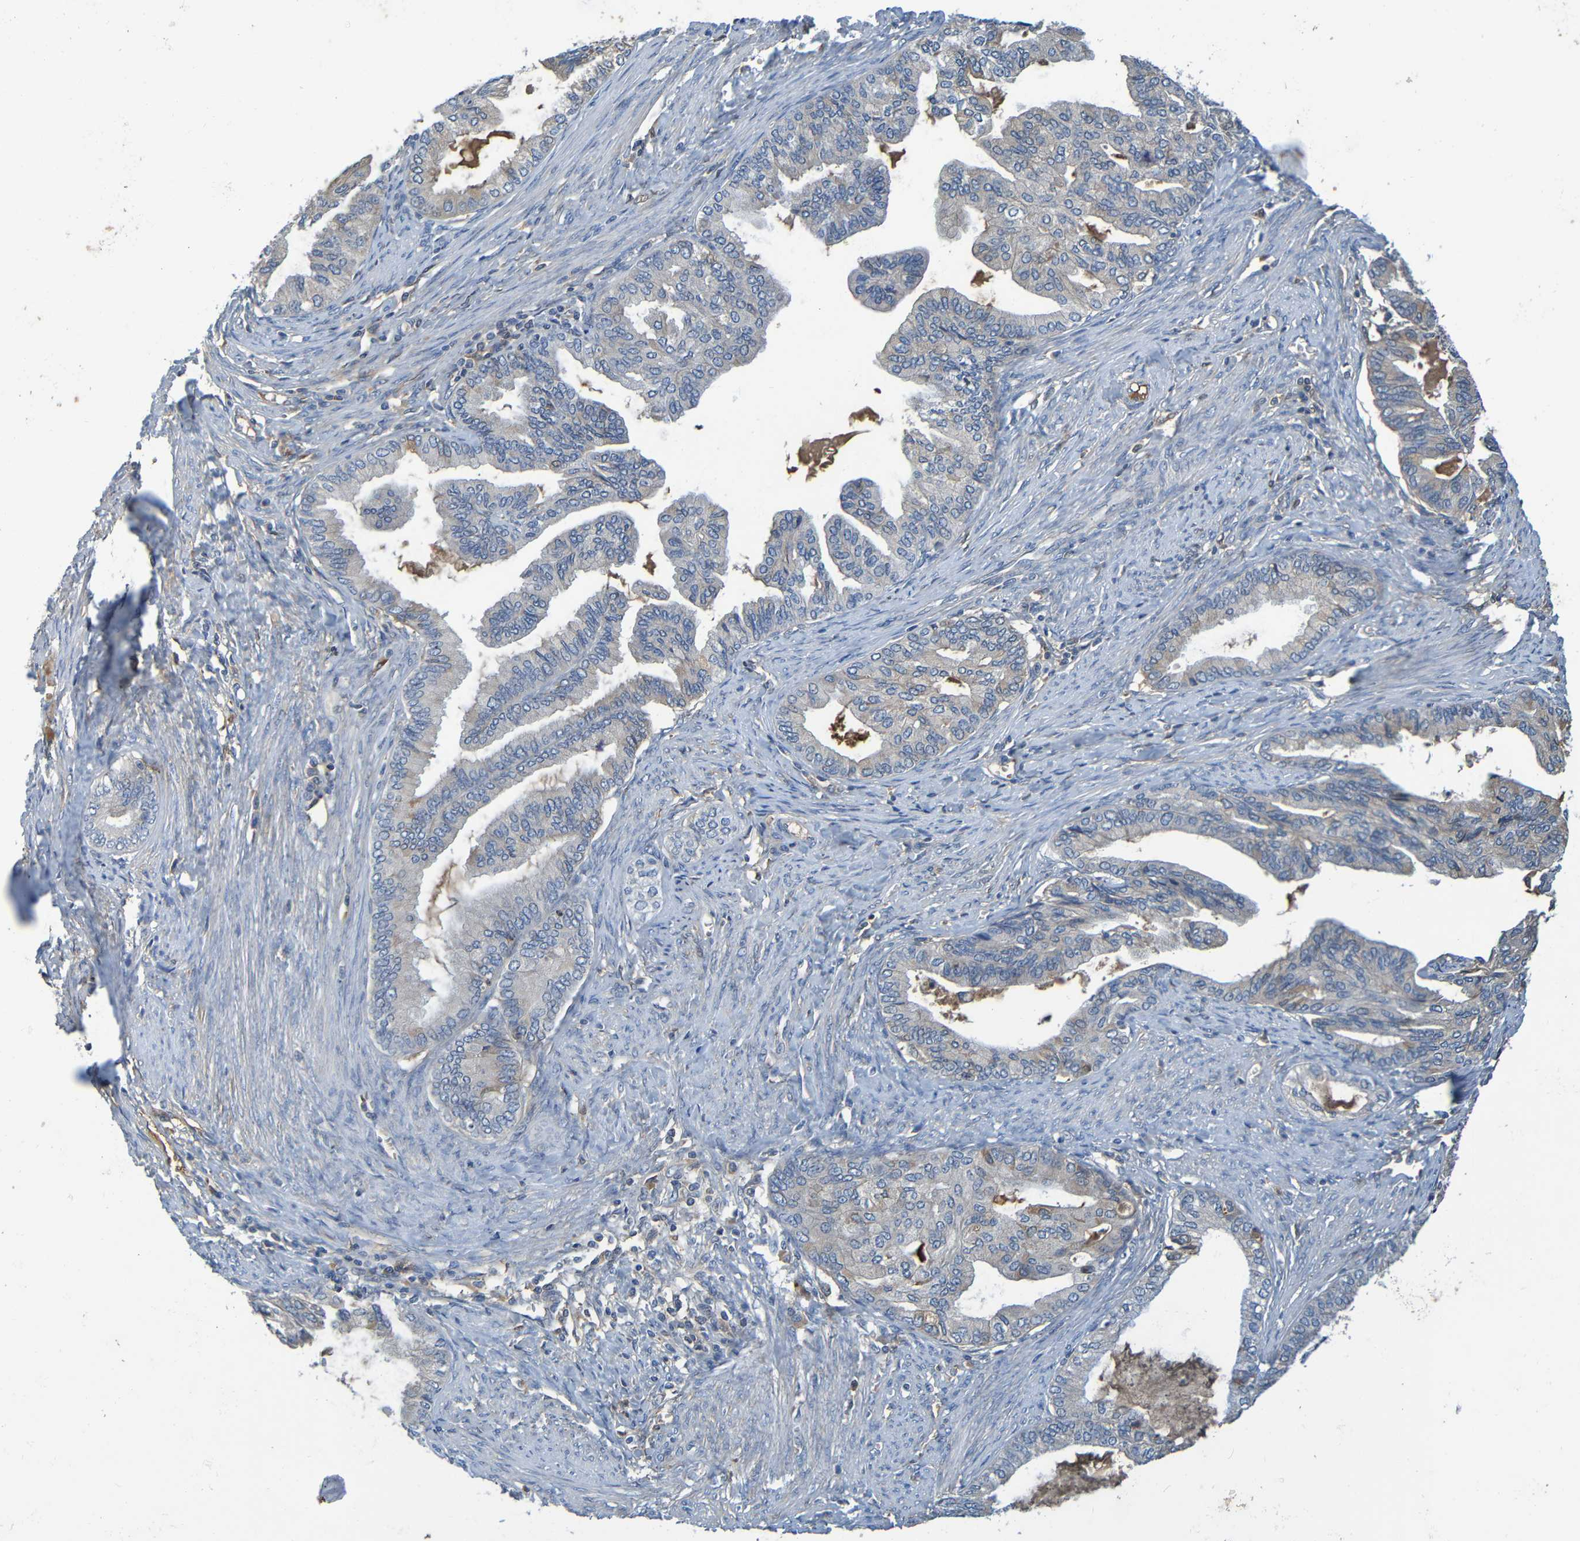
{"staining": {"intensity": "negative", "quantity": "none", "location": "none"}, "tissue": "endometrial cancer", "cell_type": "Tumor cells", "image_type": "cancer", "snomed": [{"axis": "morphology", "description": "Adenocarcinoma, NOS"}, {"axis": "topography", "description": "Endometrium"}], "caption": "Tumor cells are negative for protein expression in human endometrial adenocarcinoma. The staining was performed using DAB (3,3'-diaminobenzidine) to visualize the protein expression in brown, while the nuclei were stained in blue with hematoxylin (Magnification: 20x).", "gene": "C1QA", "patient": {"sex": "female", "age": 86}}